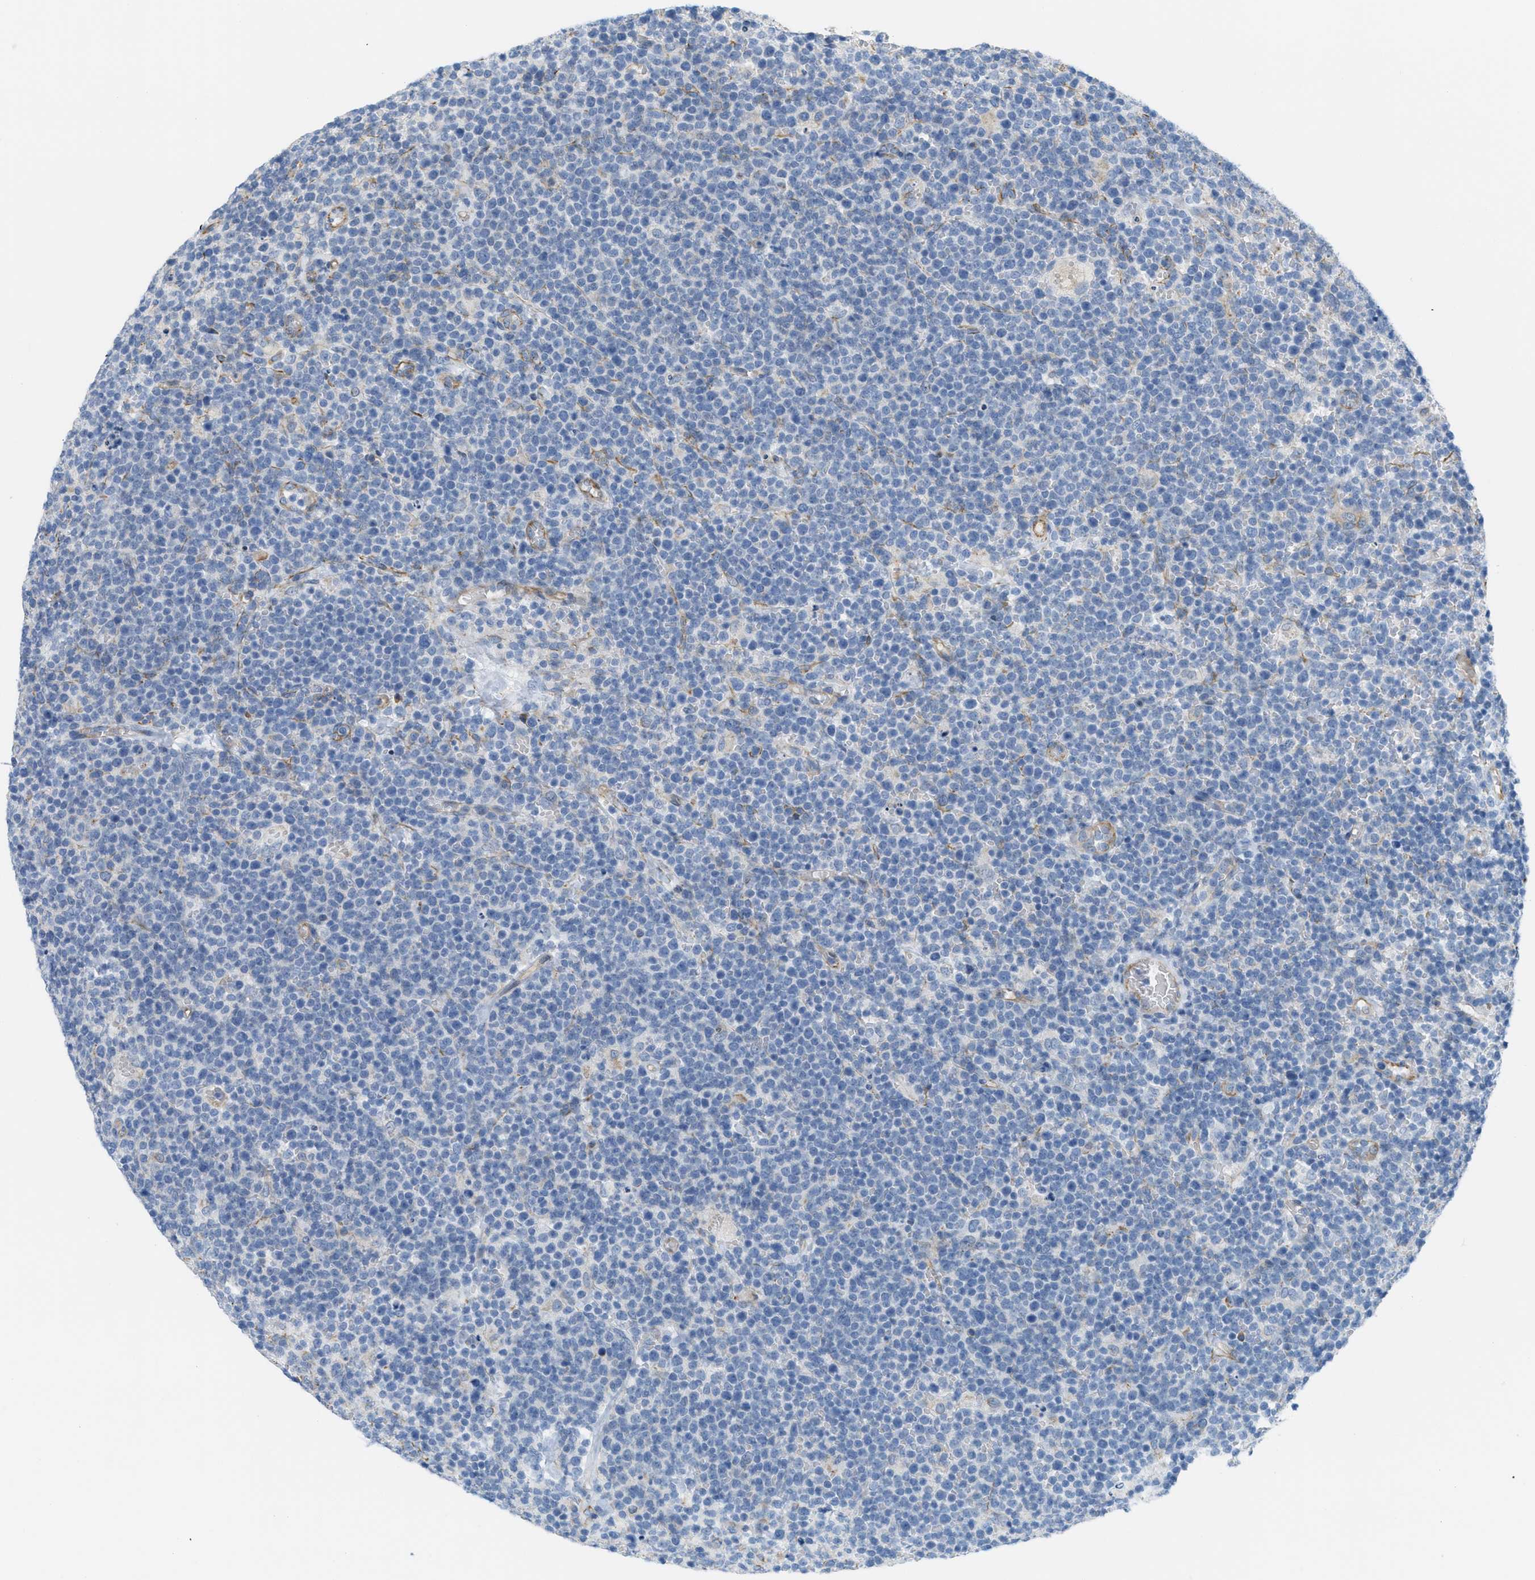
{"staining": {"intensity": "negative", "quantity": "none", "location": "none"}, "tissue": "lymphoma", "cell_type": "Tumor cells", "image_type": "cancer", "snomed": [{"axis": "morphology", "description": "Malignant lymphoma, non-Hodgkin's type, High grade"}, {"axis": "topography", "description": "Lymph node"}], "caption": "Immunohistochemistry (IHC) of high-grade malignant lymphoma, non-Hodgkin's type exhibits no staining in tumor cells. Brightfield microscopy of IHC stained with DAB (3,3'-diaminobenzidine) (brown) and hematoxylin (blue), captured at high magnification.", "gene": "SLC12A1", "patient": {"sex": "male", "age": 61}}